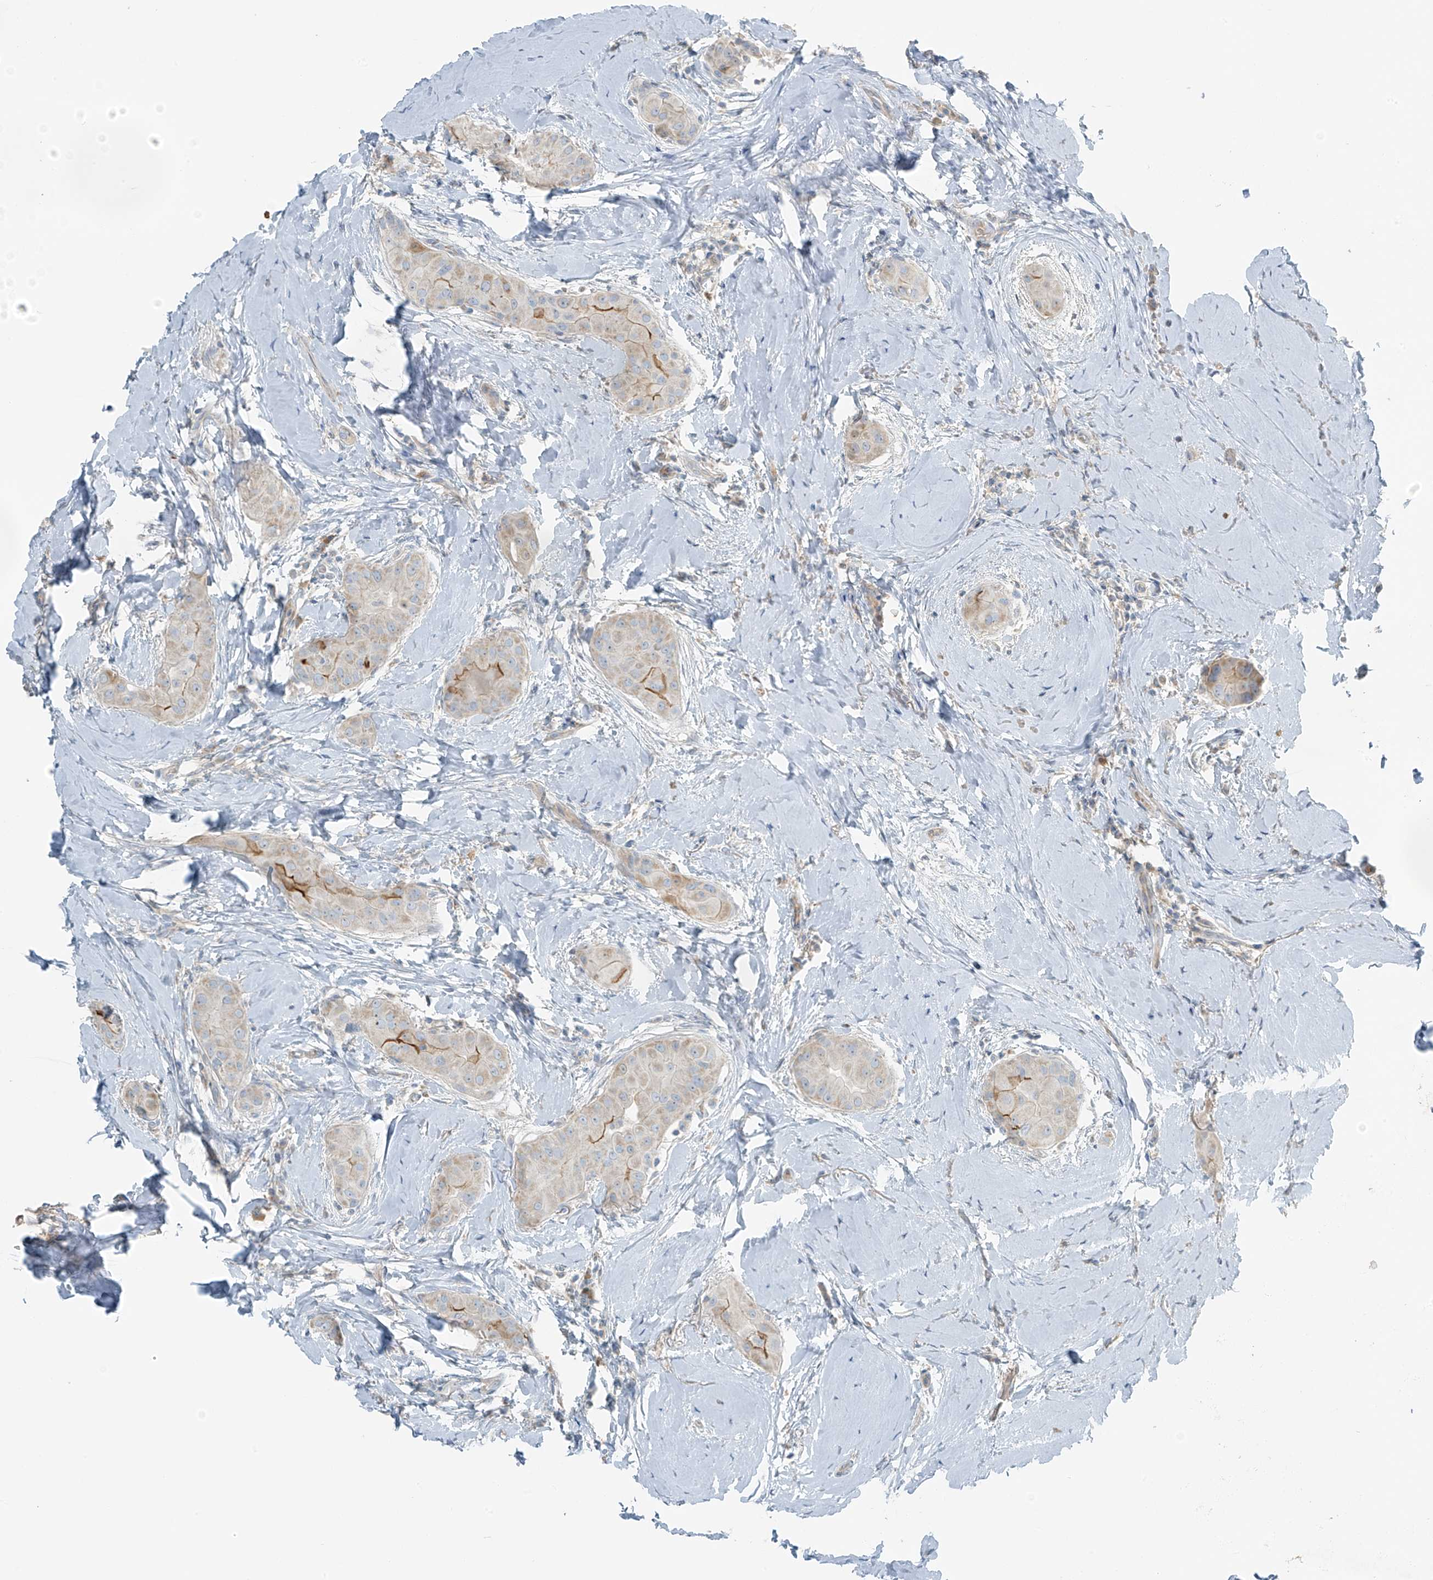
{"staining": {"intensity": "moderate", "quantity": "<25%", "location": "cytoplasmic/membranous"}, "tissue": "thyroid cancer", "cell_type": "Tumor cells", "image_type": "cancer", "snomed": [{"axis": "morphology", "description": "Papillary adenocarcinoma, NOS"}, {"axis": "topography", "description": "Thyroid gland"}], "caption": "This image shows immunohistochemistry (IHC) staining of thyroid cancer (papillary adenocarcinoma), with low moderate cytoplasmic/membranous staining in approximately <25% of tumor cells.", "gene": "FAM131C", "patient": {"sex": "male", "age": 33}}